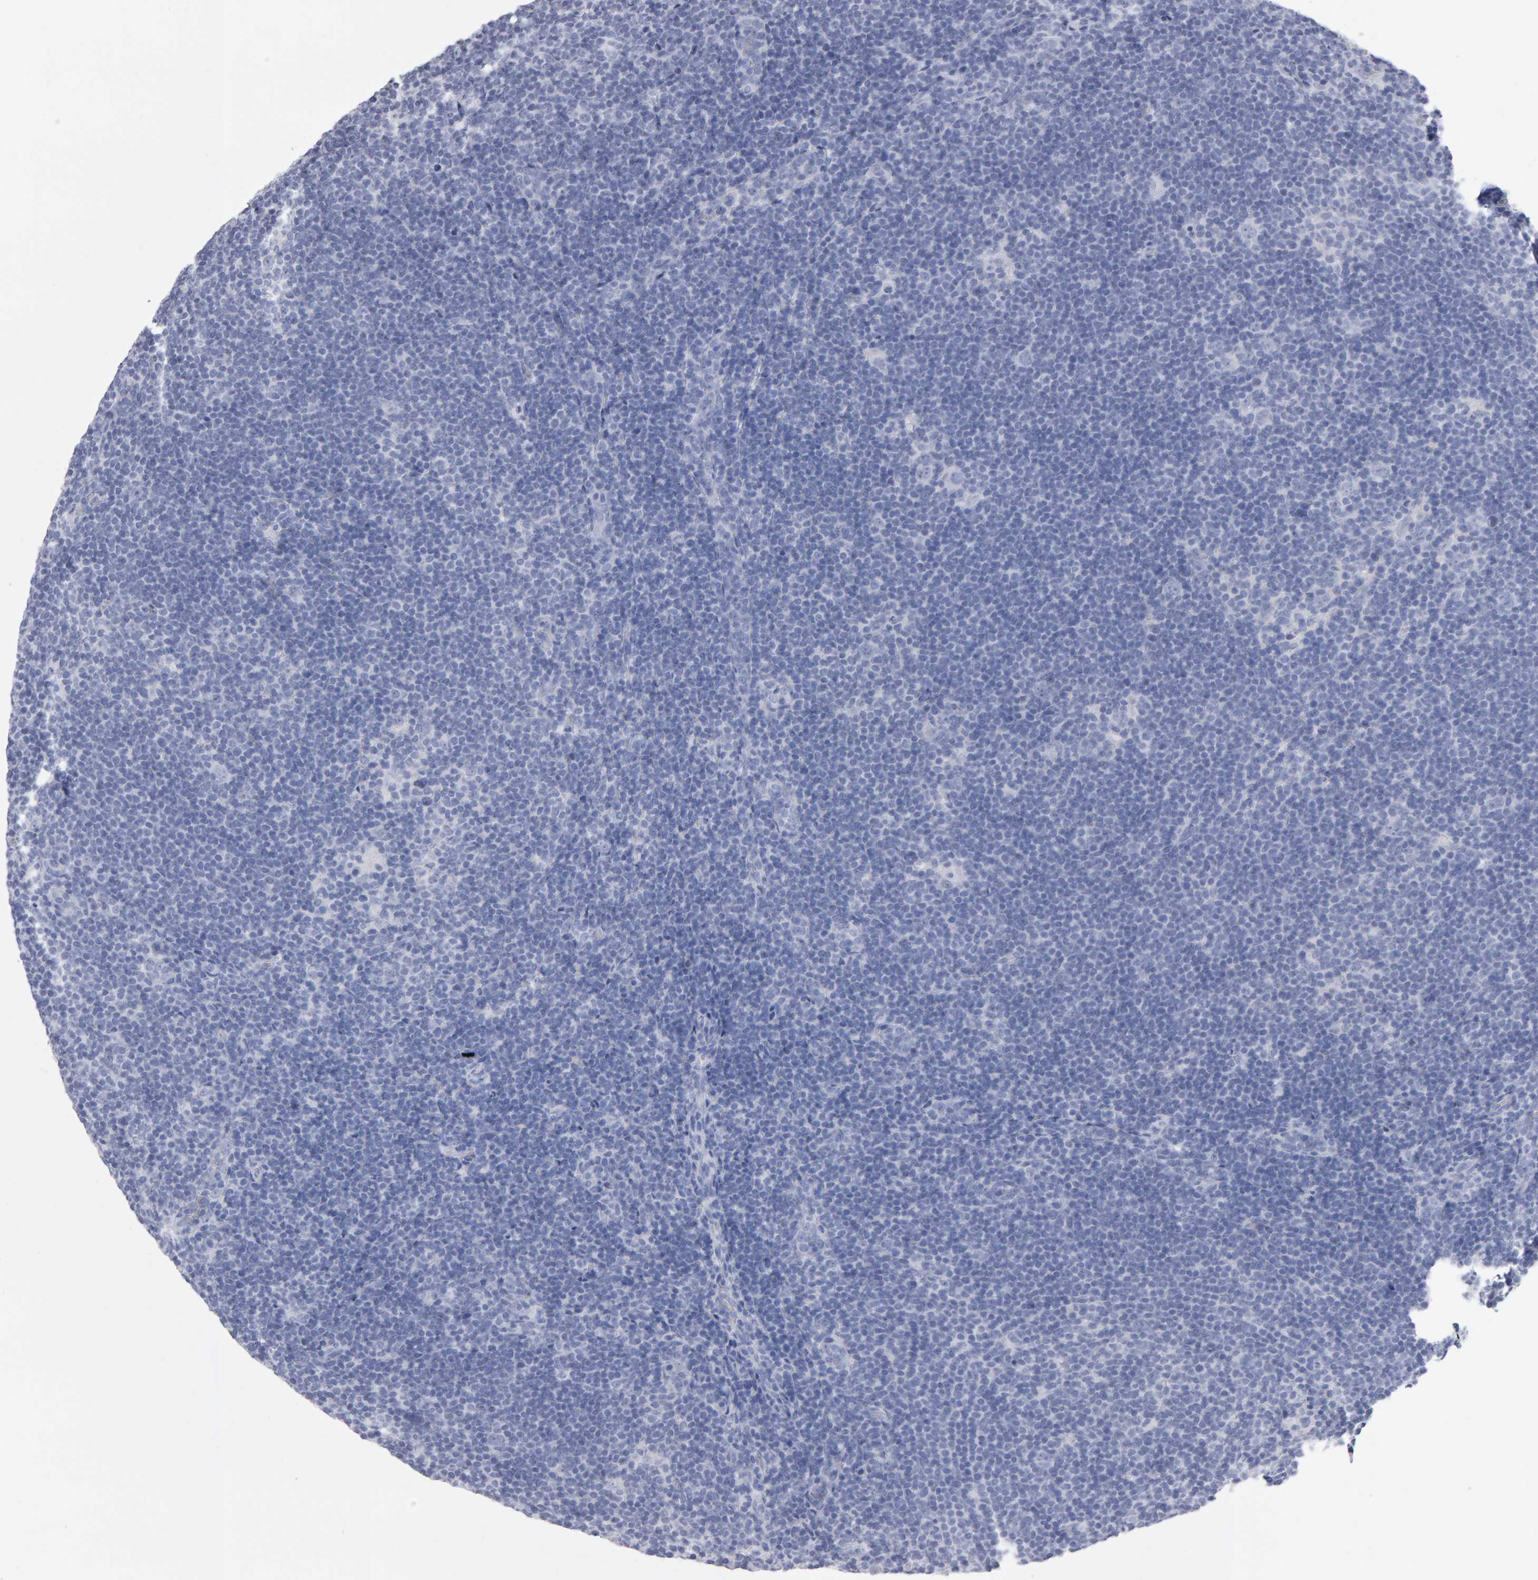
{"staining": {"intensity": "negative", "quantity": "none", "location": "none"}, "tissue": "lymphoma", "cell_type": "Tumor cells", "image_type": "cancer", "snomed": [{"axis": "morphology", "description": "Hodgkin's disease, NOS"}, {"axis": "topography", "description": "Lymph node"}], "caption": "The image reveals no staining of tumor cells in Hodgkin's disease.", "gene": "NCDN", "patient": {"sex": "female", "age": 57}}